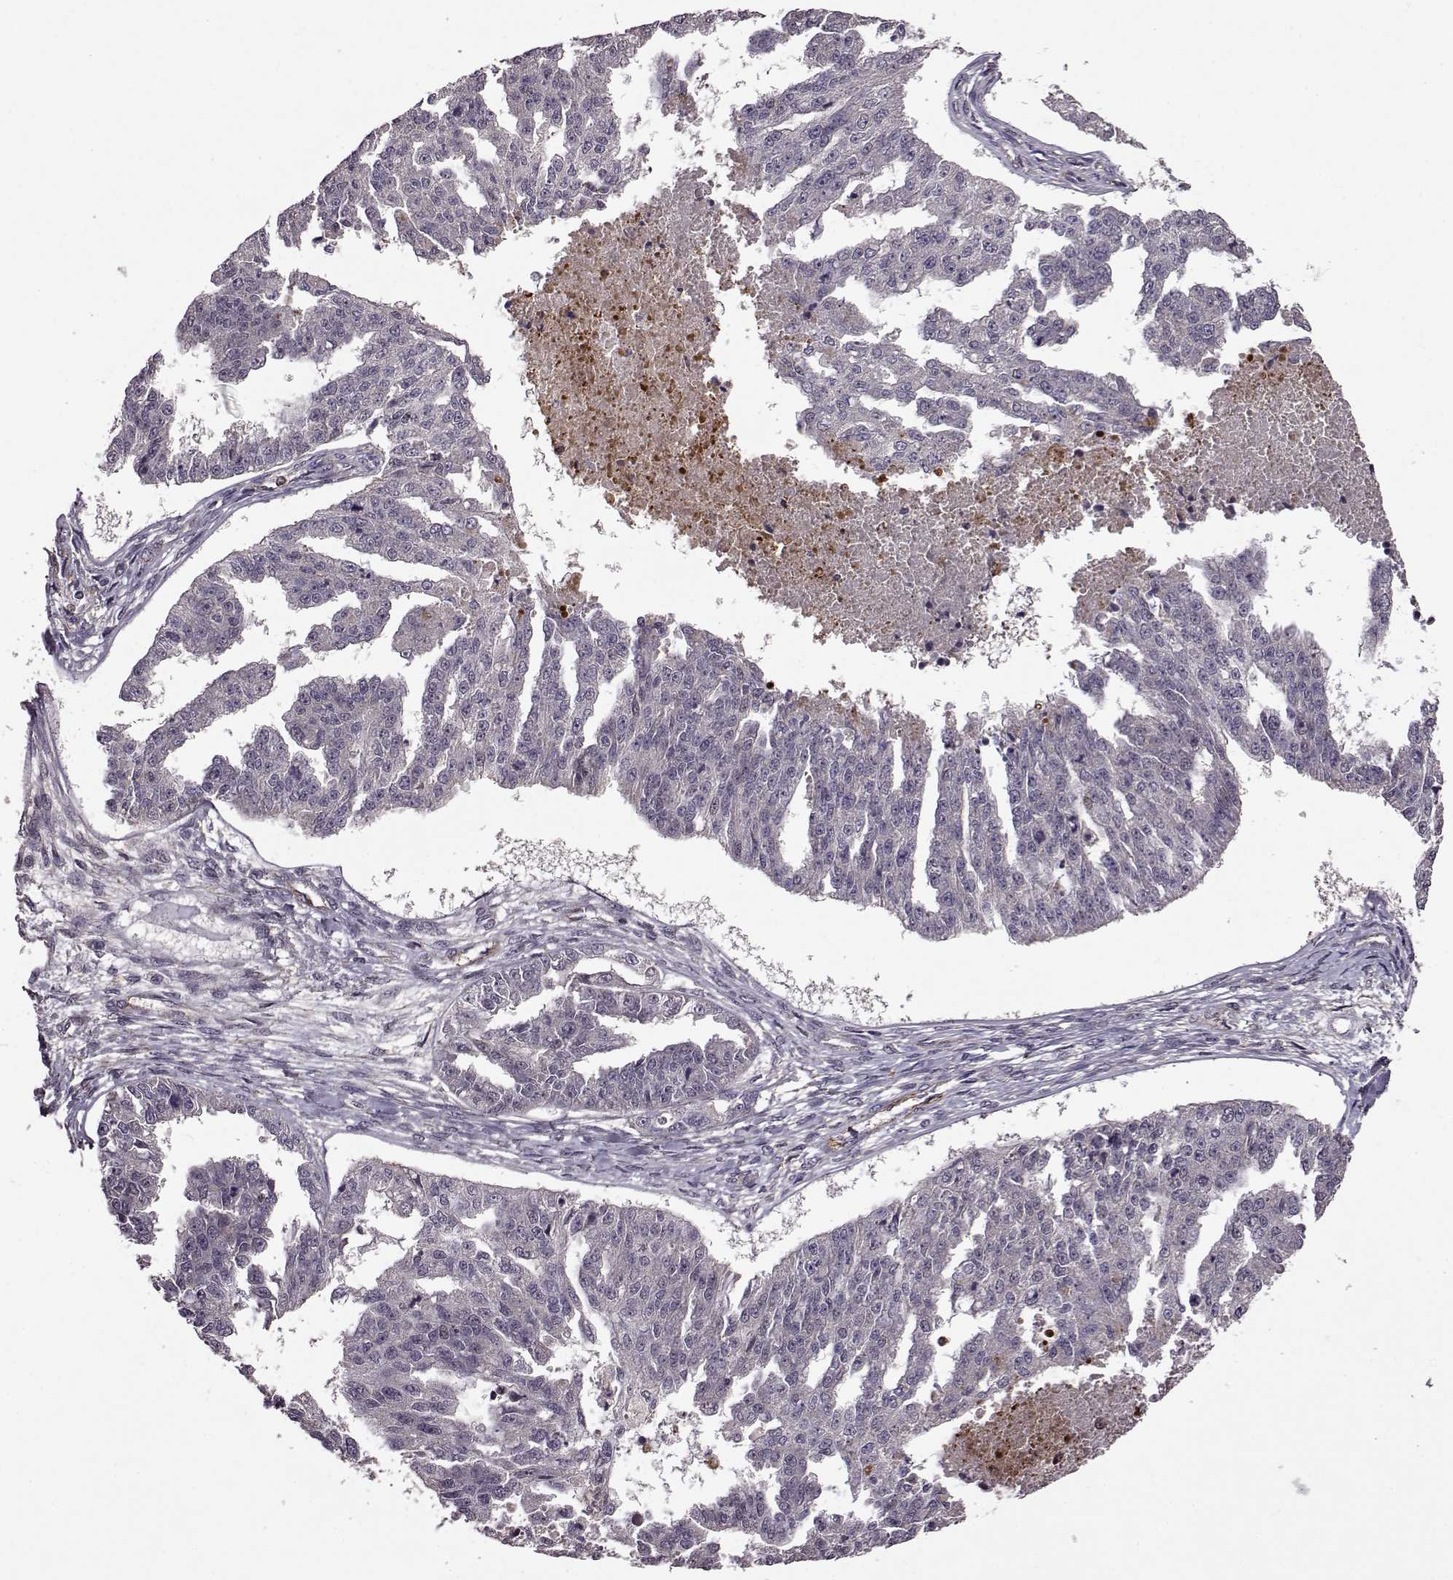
{"staining": {"intensity": "negative", "quantity": "none", "location": "none"}, "tissue": "ovarian cancer", "cell_type": "Tumor cells", "image_type": "cancer", "snomed": [{"axis": "morphology", "description": "Cystadenocarcinoma, serous, NOS"}, {"axis": "topography", "description": "Ovary"}], "caption": "This is an immunohistochemistry (IHC) photomicrograph of human ovarian cancer (serous cystadenocarcinoma). There is no expression in tumor cells.", "gene": "TRMU", "patient": {"sex": "female", "age": 58}}